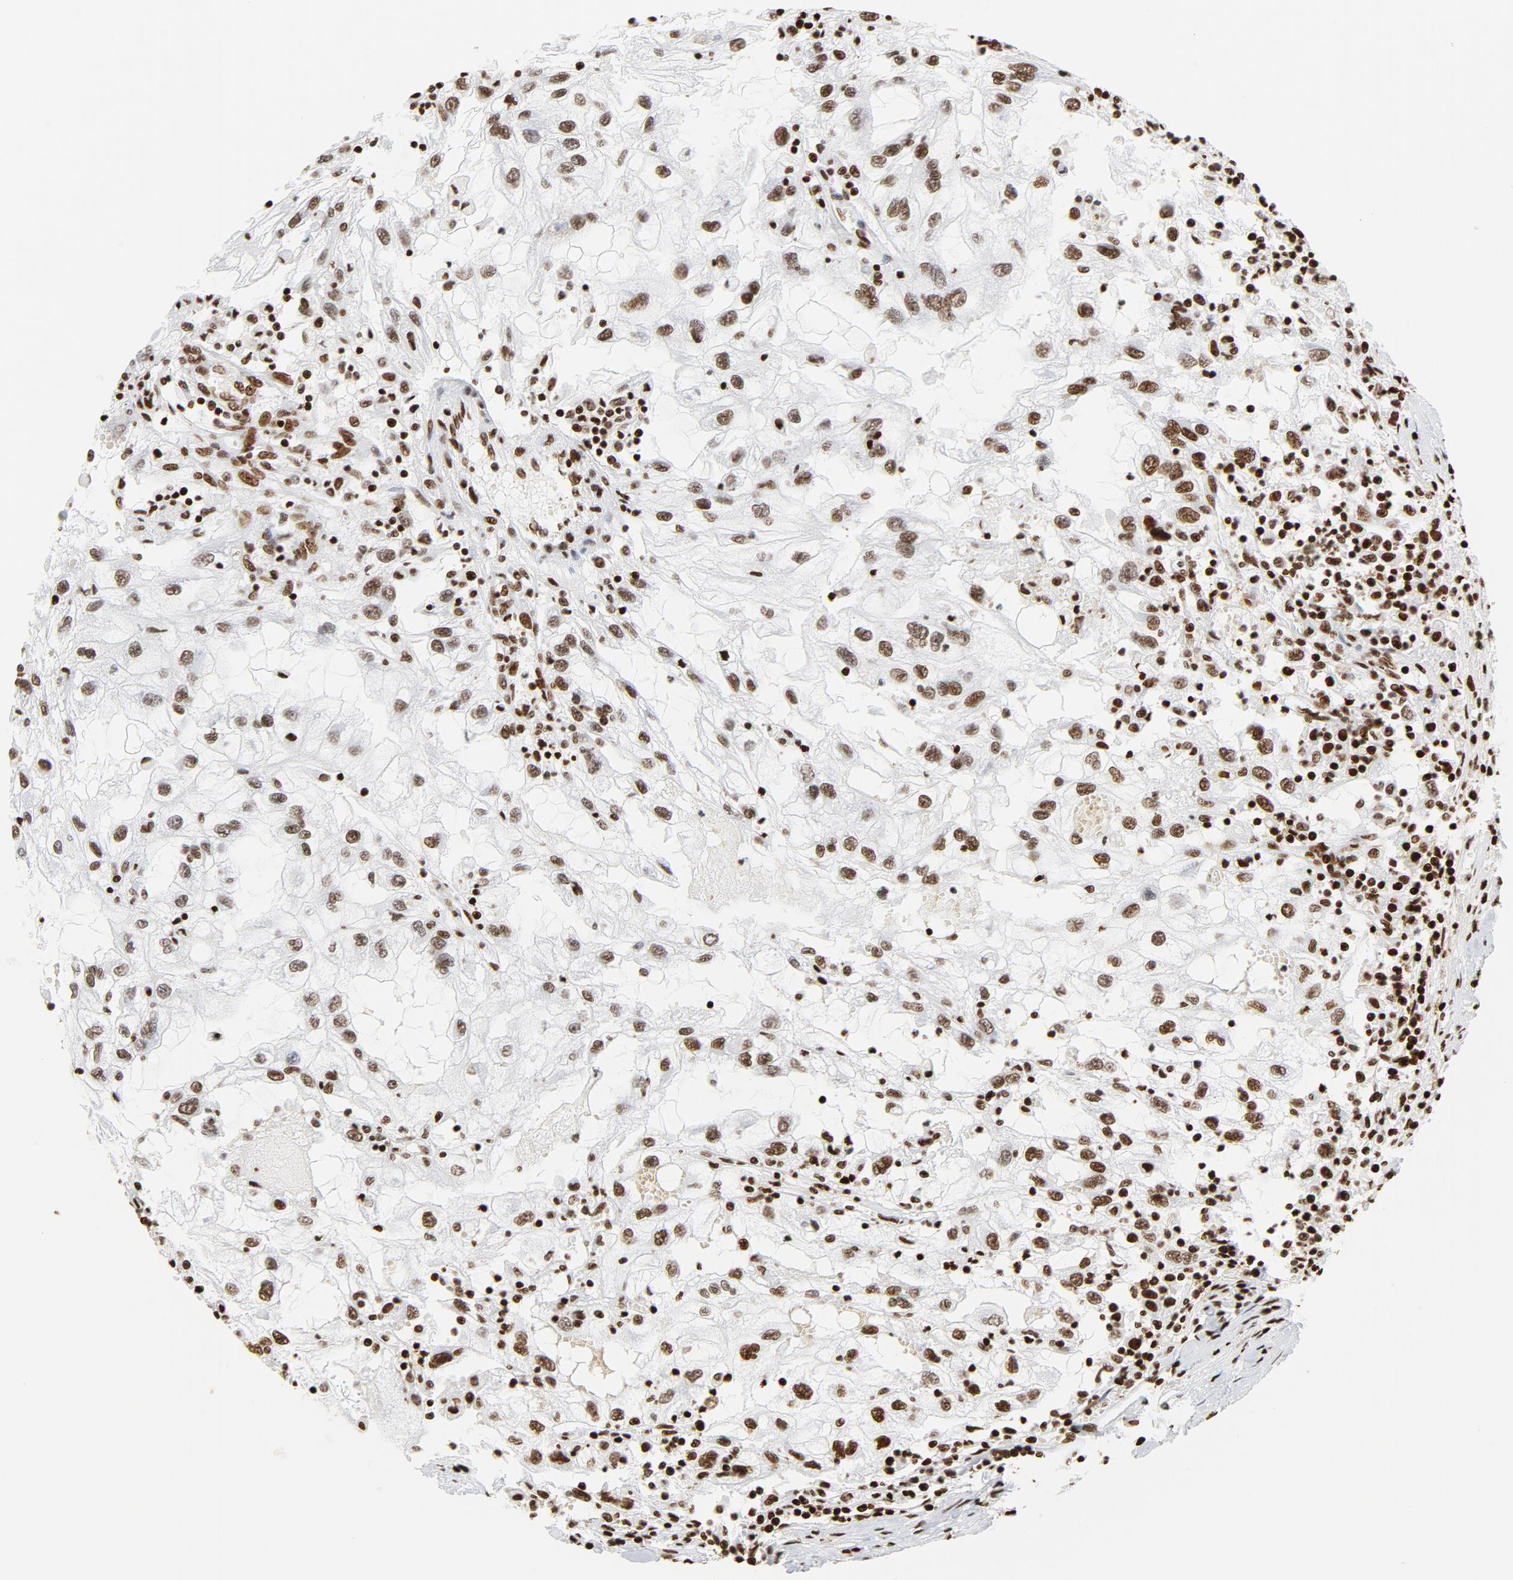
{"staining": {"intensity": "strong", "quantity": ">75%", "location": "nuclear"}, "tissue": "renal cancer", "cell_type": "Tumor cells", "image_type": "cancer", "snomed": [{"axis": "morphology", "description": "Normal tissue, NOS"}, {"axis": "morphology", "description": "Adenocarcinoma, NOS"}, {"axis": "topography", "description": "Kidney"}], "caption": "Brown immunohistochemical staining in renal cancer (adenocarcinoma) displays strong nuclear expression in about >75% of tumor cells.", "gene": "XRCC6", "patient": {"sex": "male", "age": 71}}